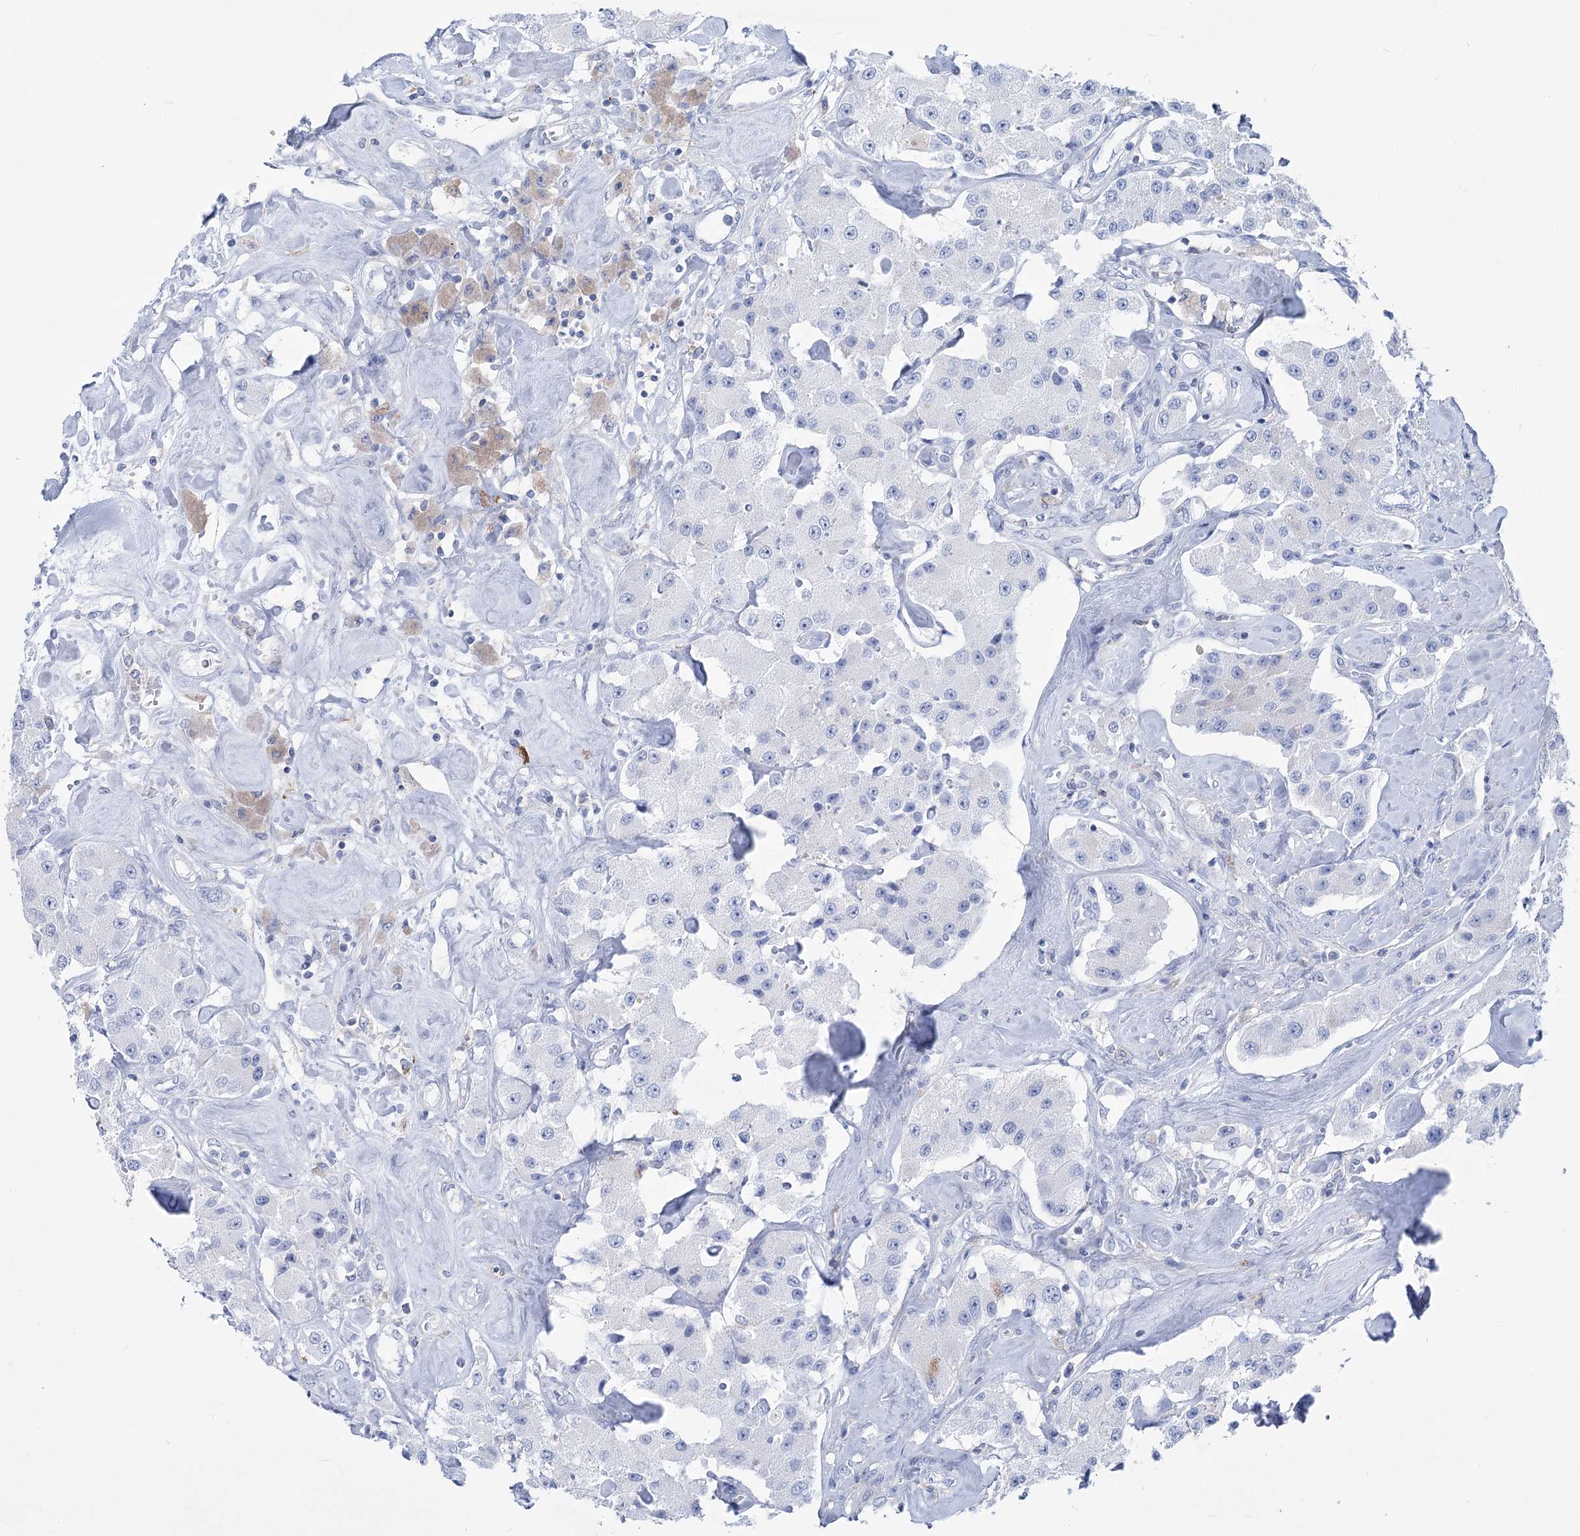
{"staining": {"intensity": "negative", "quantity": "none", "location": "none"}, "tissue": "carcinoid", "cell_type": "Tumor cells", "image_type": "cancer", "snomed": [{"axis": "morphology", "description": "Carcinoid, malignant, NOS"}, {"axis": "topography", "description": "Pancreas"}], "caption": "Immunohistochemistry histopathology image of carcinoid stained for a protein (brown), which demonstrates no staining in tumor cells. Nuclei are stained in blue.", "gene": "PCDHA1", "patient": {"sex": "male", "age": 41}}